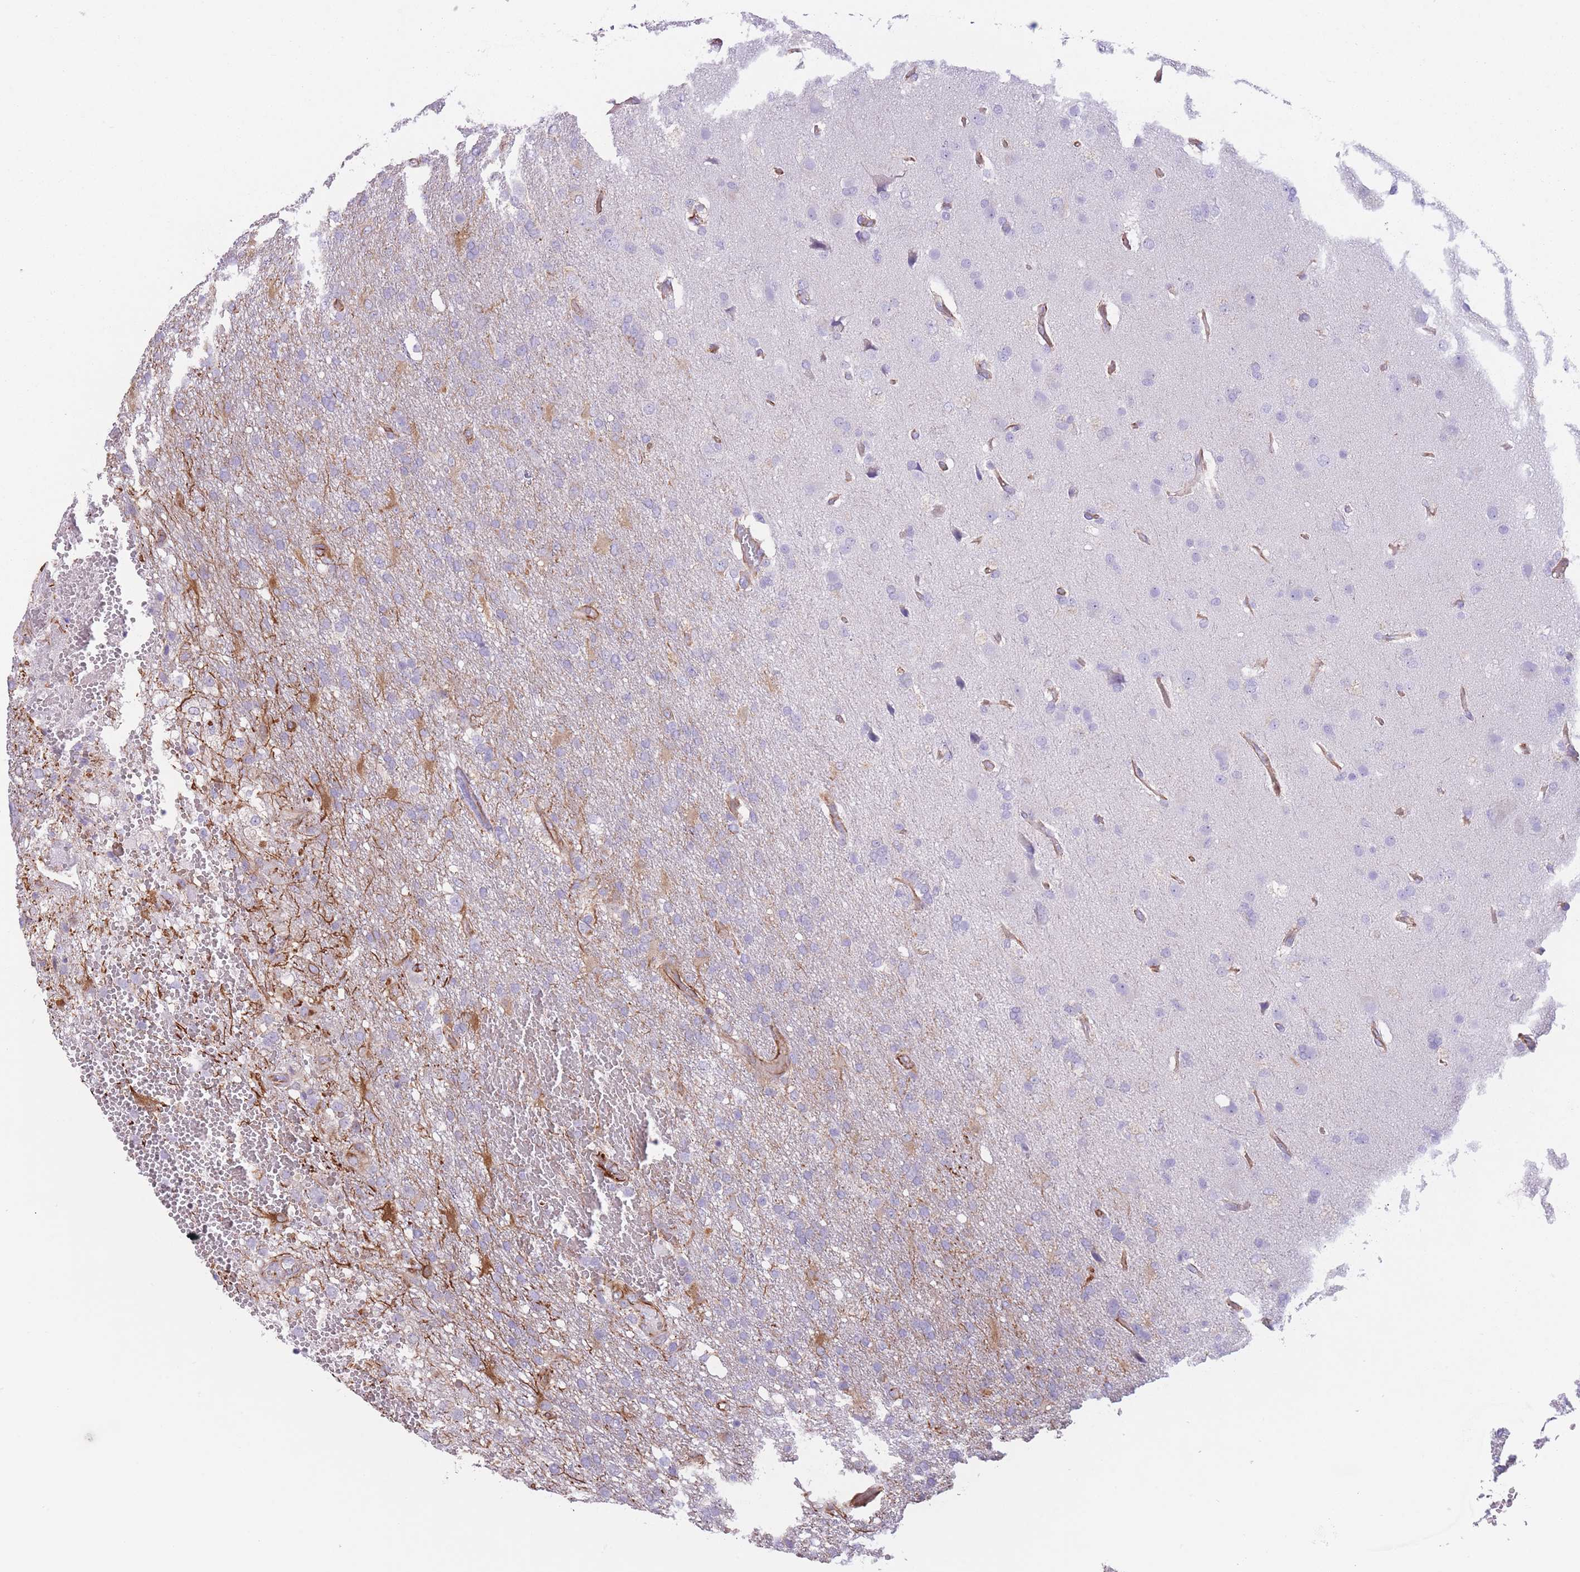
{"staining": {"intensity": "moderate", "quantity": "<25%", "location": "cytoplasmic/membranous"}, "tissue": "glioma", "cell_type": "Tumor cells", "image_type": "cancer", "snomed": [{"axis": "morphology", "description": "Glioma, malignant, High grade"}, {"axis": "topography", "description": "Brain"}], "caption": "Immunohistochemistry of human malignant glioma (high-grade) demonstrates low levels of moderate cytoplasmic/membranous expression in approximately <25% of tumor cells.", "gene": "PTCD1", "patient": {"sex": "female", "age": 74}}